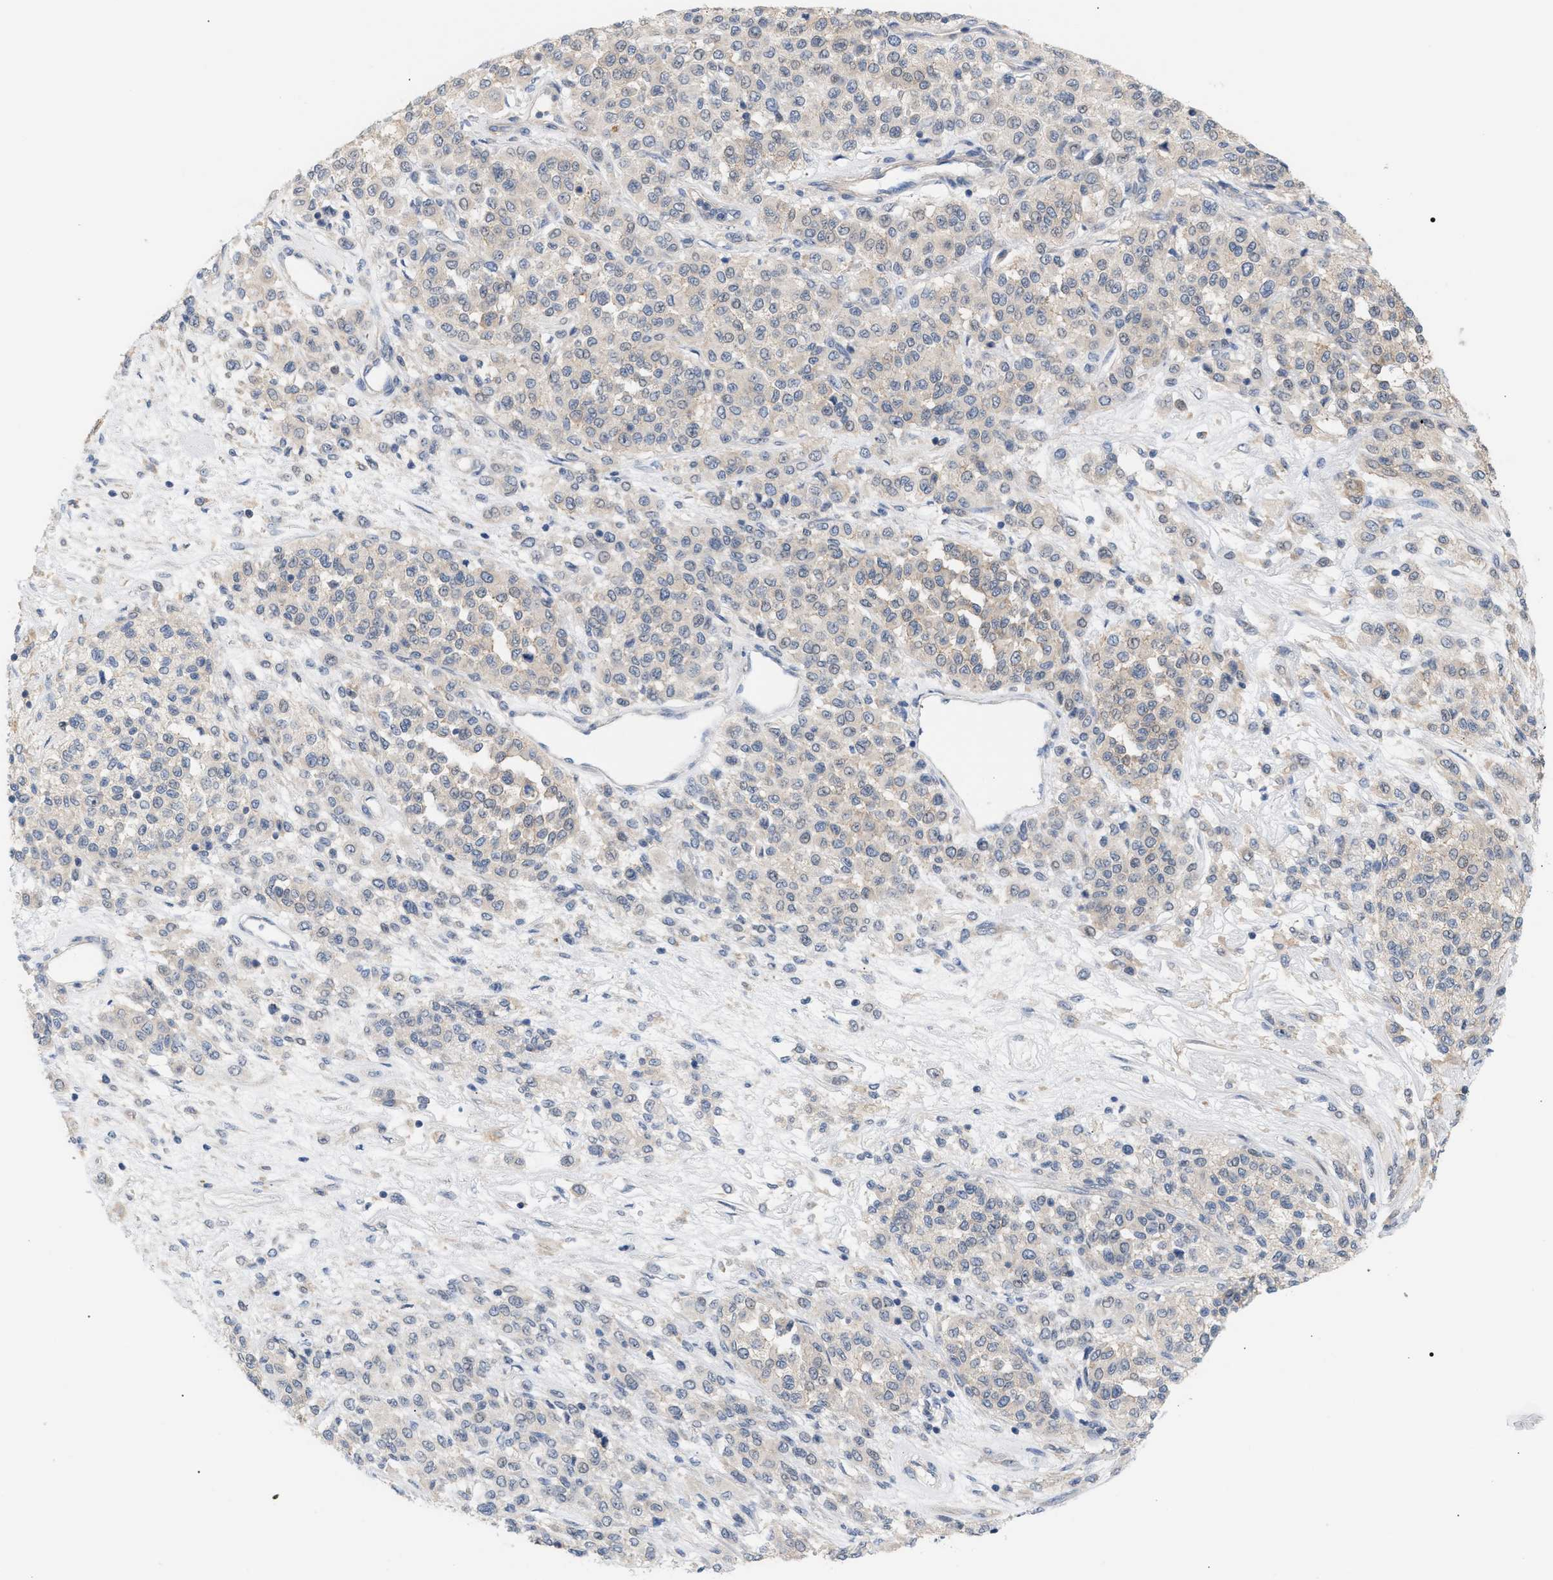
{"staining": {"intensity": "negative", "quantity": "none", "location": "none"}, "tissue": "melanoma", "cell_type": "Tumor cells", "image_type": "cancer", "snomed": [{"axis": "morphology", "description": "Malignant melanoma, Metastatic site"}, {"axis": "topography", "description": "Pancreas"}], "caption": "Protein analysis of malignant melanoma (metastatic site) reveals no significant expression in tumor cells.", "gene": "LRCH1", "patient": {"sex": "female", "age": 30}}